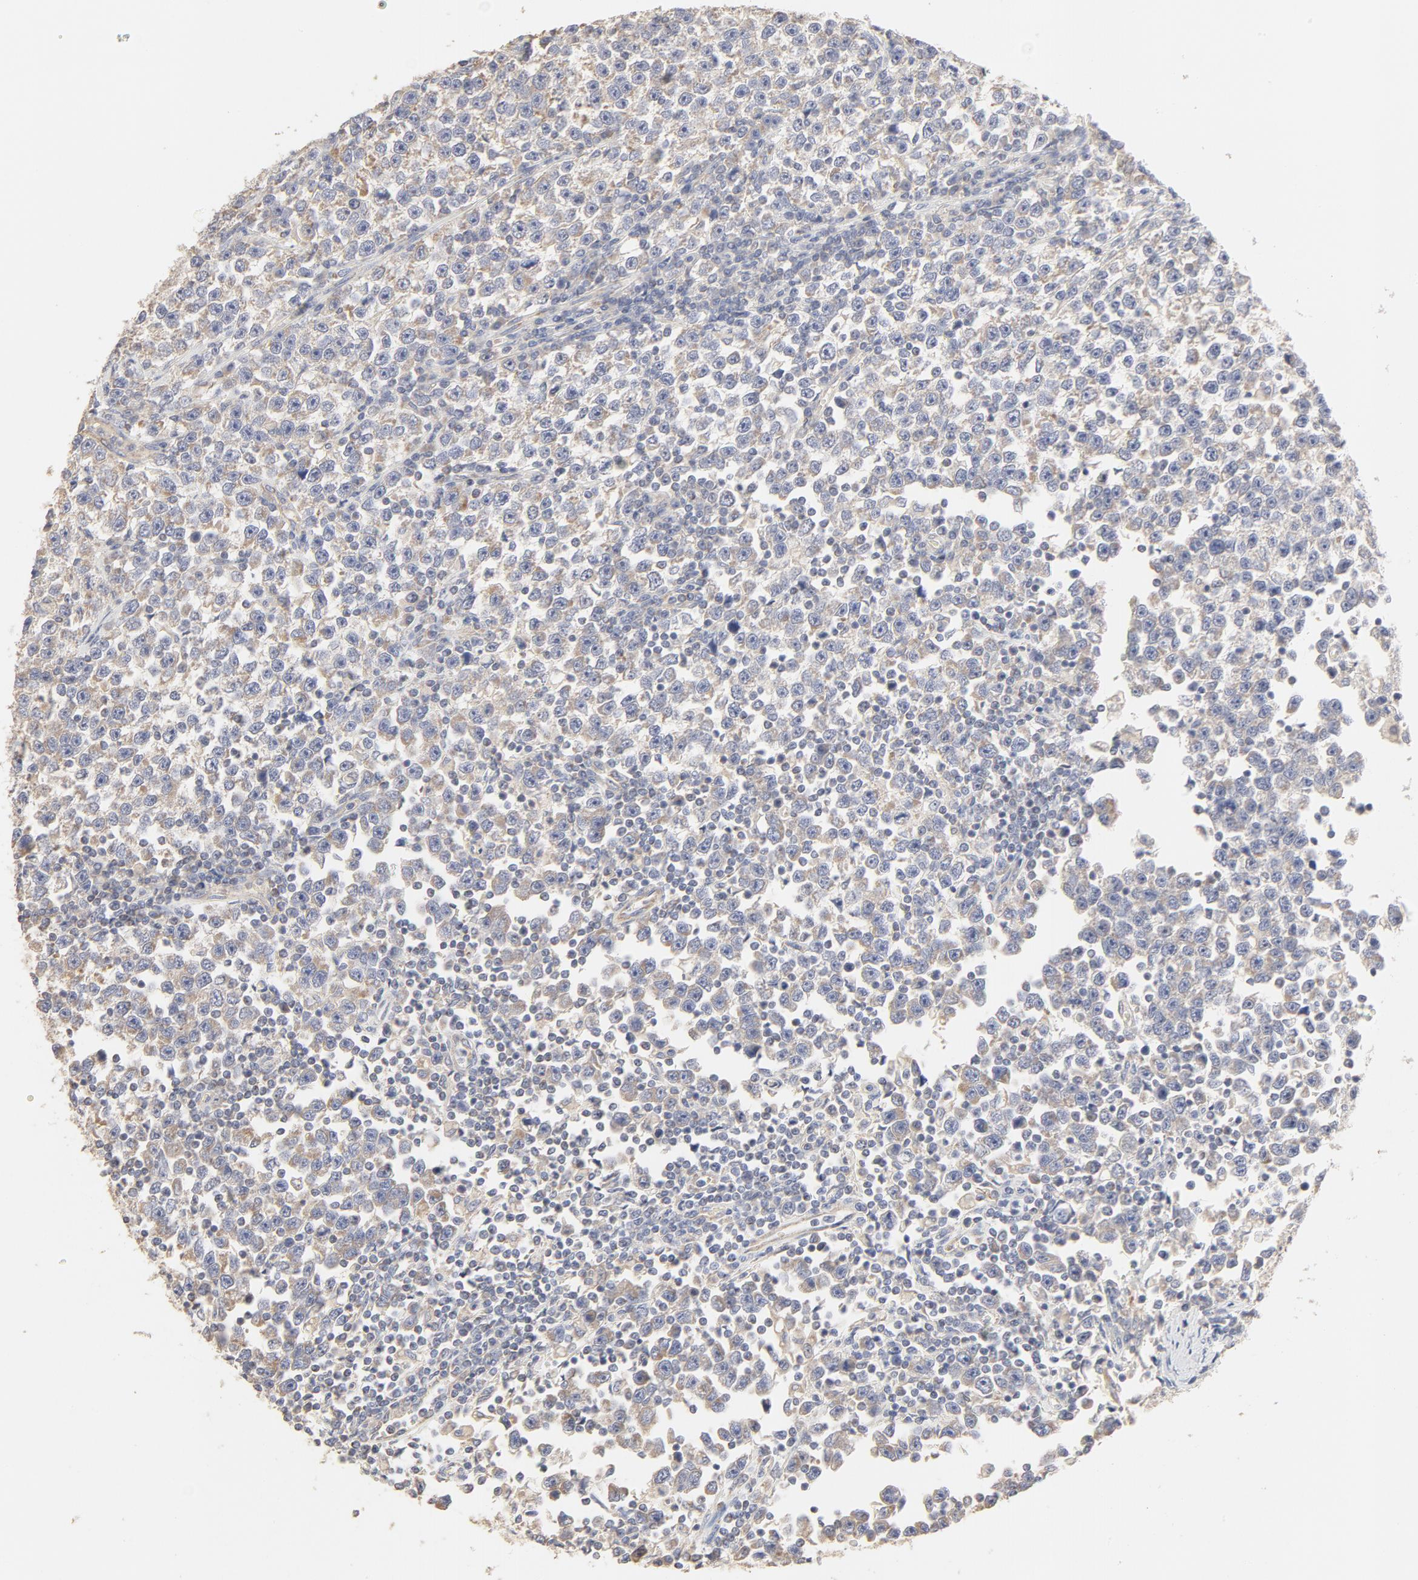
{"staining": {"intensity": "negative", "quantity": "none", "location": "none"}, "tissue": "testis cancer", "cell_type": "Tumor cells", "image_type": "cancer", "snomed": [{"axis": "morphology", "description": "Seminoma, NOS"}, {"axis": "topography", "description": "Testis"}], "caption": "Immunohistochemical staining of testis cancer demonstrates no significant positivity in tumor cells.", "gene": "FCGBP", "patient": {"sex": "male", "age": 43}}